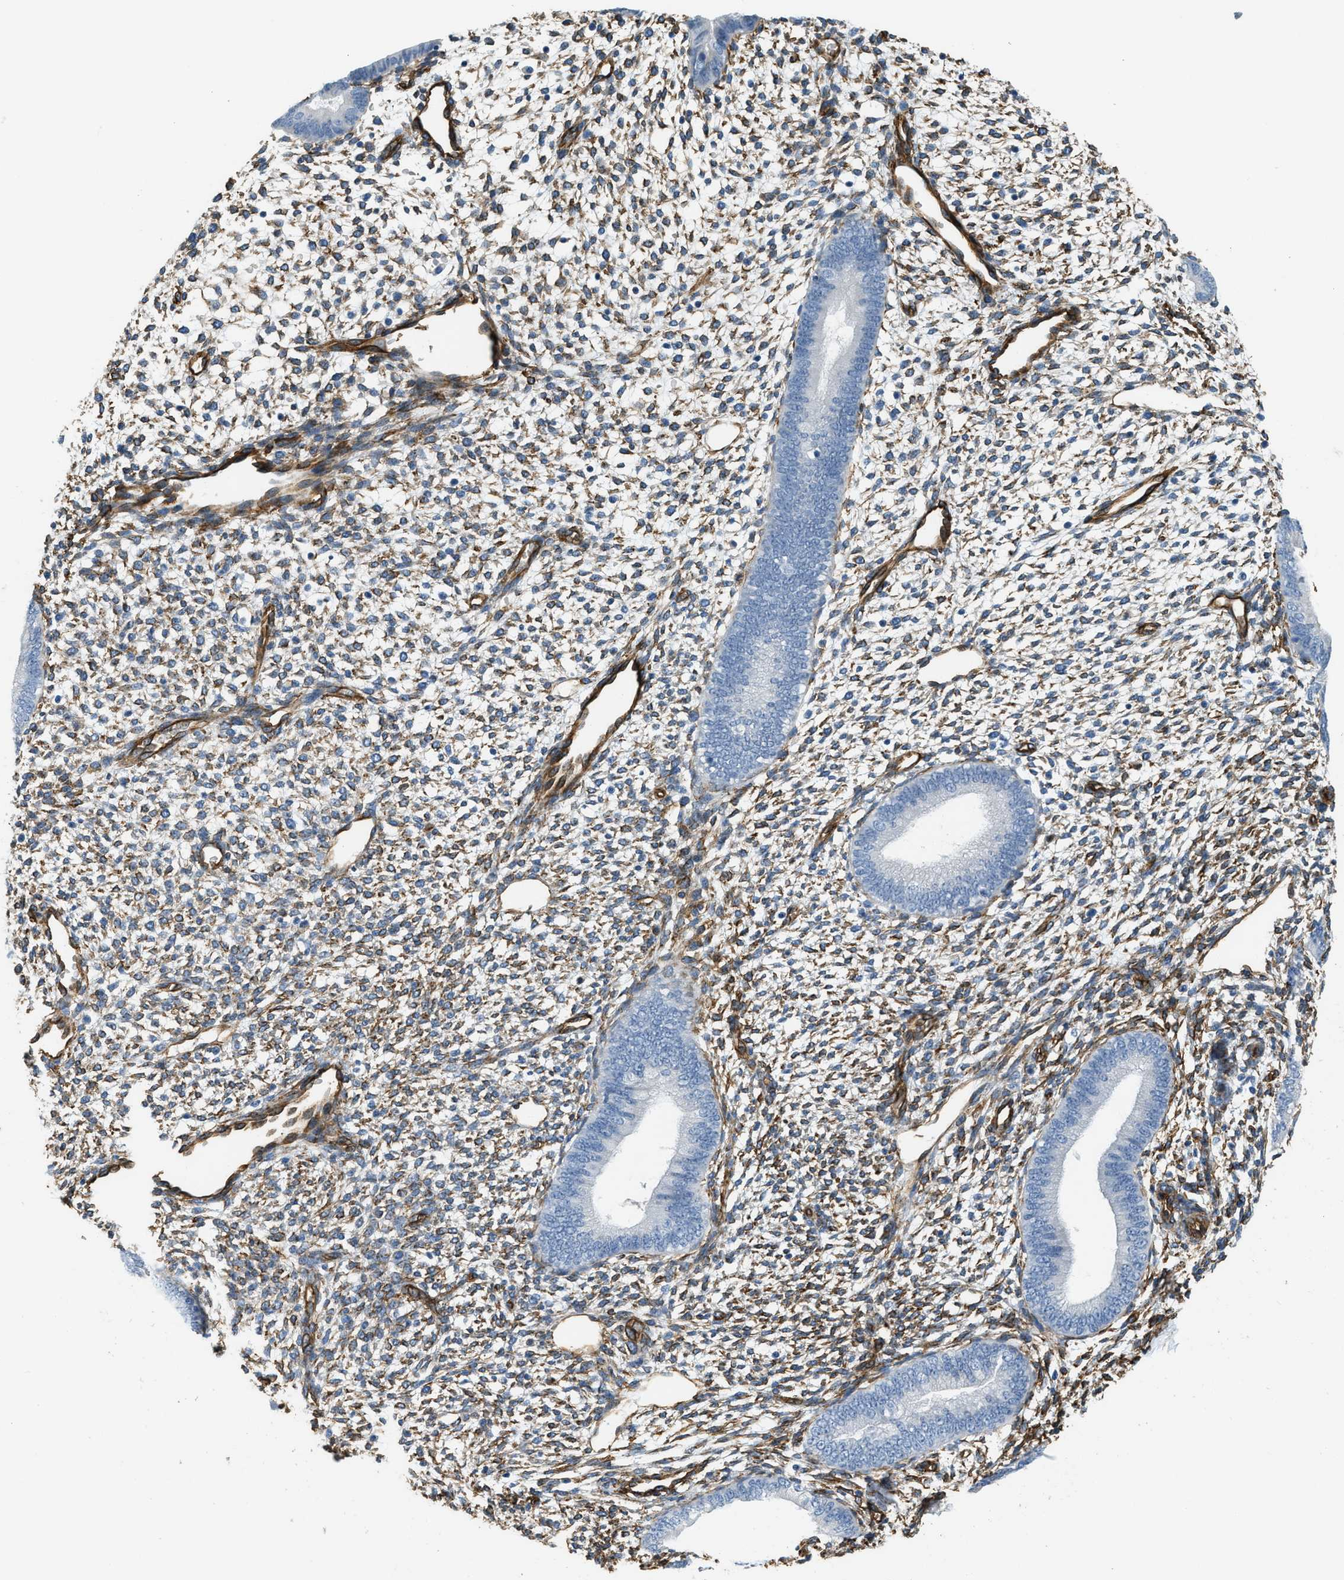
{"staining": {"intensity": "moderate", "quantity": ">75%", "location": "cytoplasmic/membranous"}, "tissue": "endometrium", "cell_type": "Cells in endometrial stroma", "image_type": "normal", "snomed": [{"axis": "morphology", "description": "Normal tissue, NOS"}, {"axis": "topography", "description": "Endometrium"}], "caption": "Immunohistochemical staining of normal human endometrium exhibits >75% levels of moderate cytoplasmic/membranous protein staining in about >75% of cells in endometrial stroma. Using DAB (brown) and hematoxylin (blue) stains, captured at high magnification using brightfield microscopy.", "gene": "TMEM43", "patient": {"sex": "female", "age": 46}}